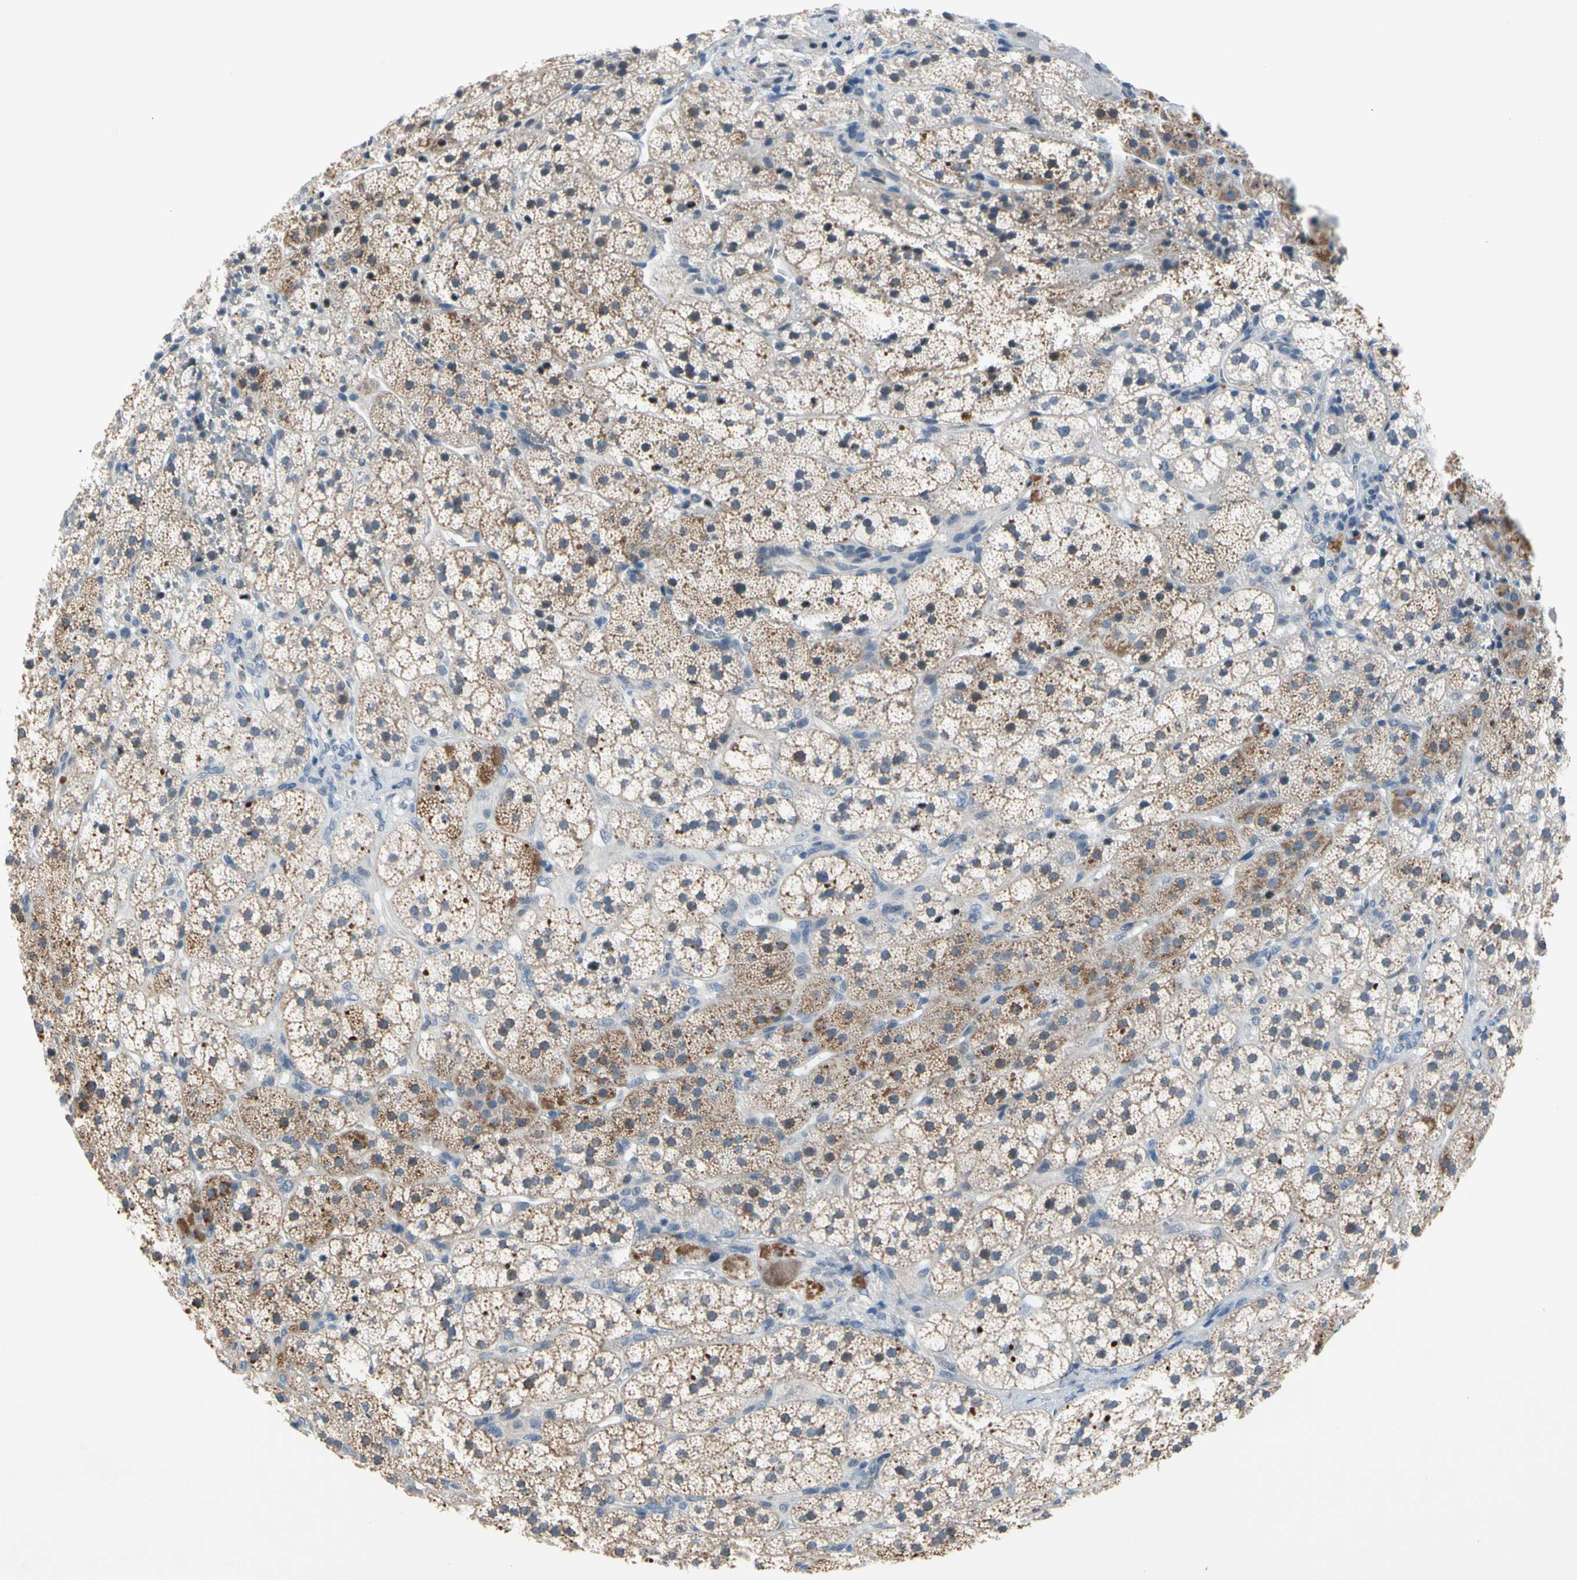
{"staining": {"intensity": "moderate", "quantity": ">75%", "location": "cytoplasmic/membranous"}, "tissue": "adrenal gland", "cell_type": "Glandular cells", "image_type": "normal", "snomed": [{"axis": "morphology", "description": "Normal tissue, NOS"}, {"axis": "topography", "description": "Adrenal gland"}], "caption": "This micrograph demonstrates IHC staining of normal adrenal gland, with medium moderate cytoplasmic/membranous expression in approximately >75% of glandular cells.", "gene": "MARK1", "patient": {"sex": "female", "age": 44}}